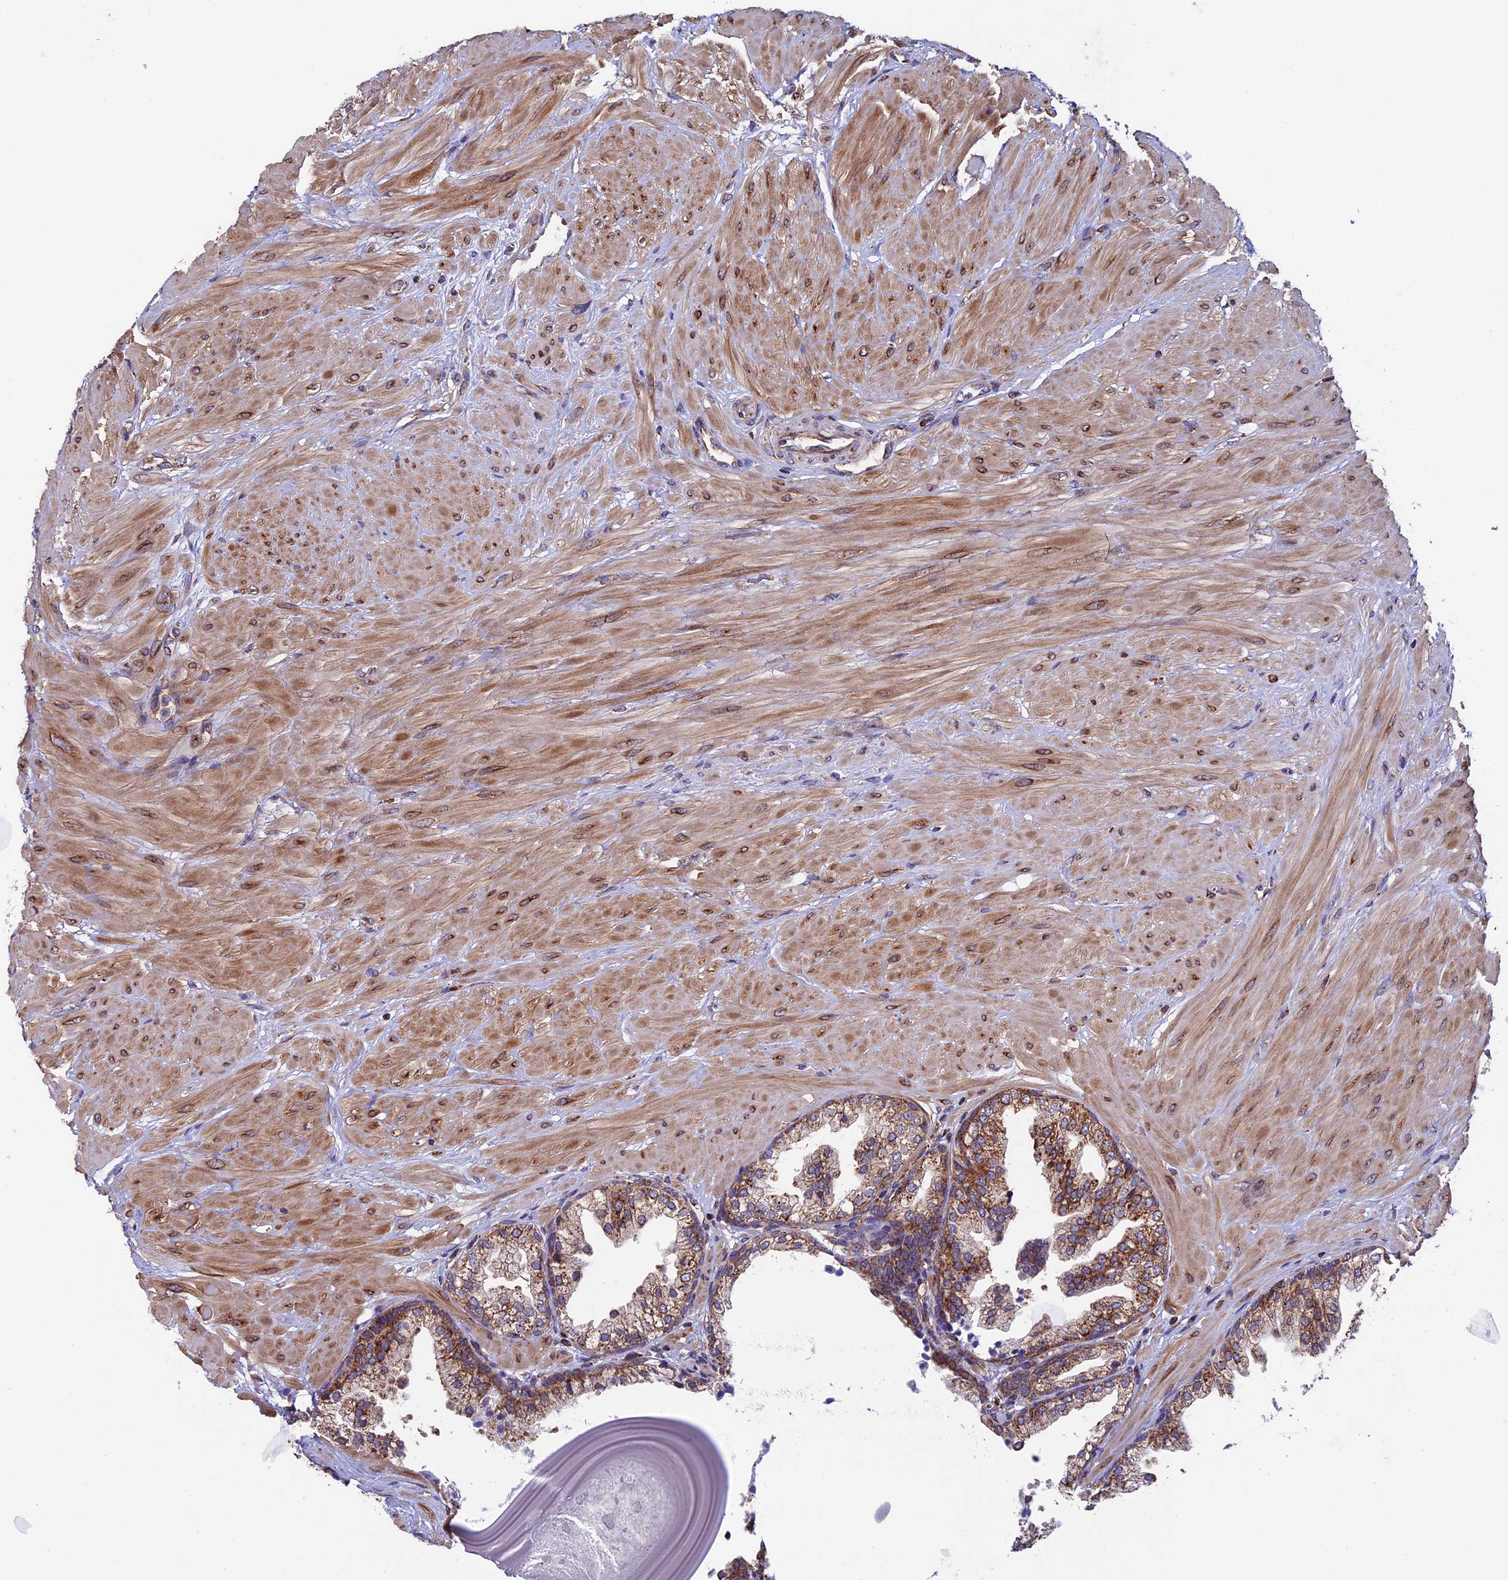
{"staining": {"intensity": "moderate", "quantity": ">75%", "location": "cytoplasmic/membranous"}, "tissue": "prostate", "cell_type": "Glandular cells", "image_type": "normal", "snomed": [{"axis": "morphology", "description": "Normal tissue, NOS"}, {"axis": "topography", "description": "Prostate"}], "caption": "An immunohistochemistry image of normal tissue is shown. Protein staining in brown shows moderate cytoplasmic/membranous positivity in prostate within glandular cells. Nuclei are stained in blue.", "gene": "SLC9A5", "patient": {"sex": "male", "age": 48}}